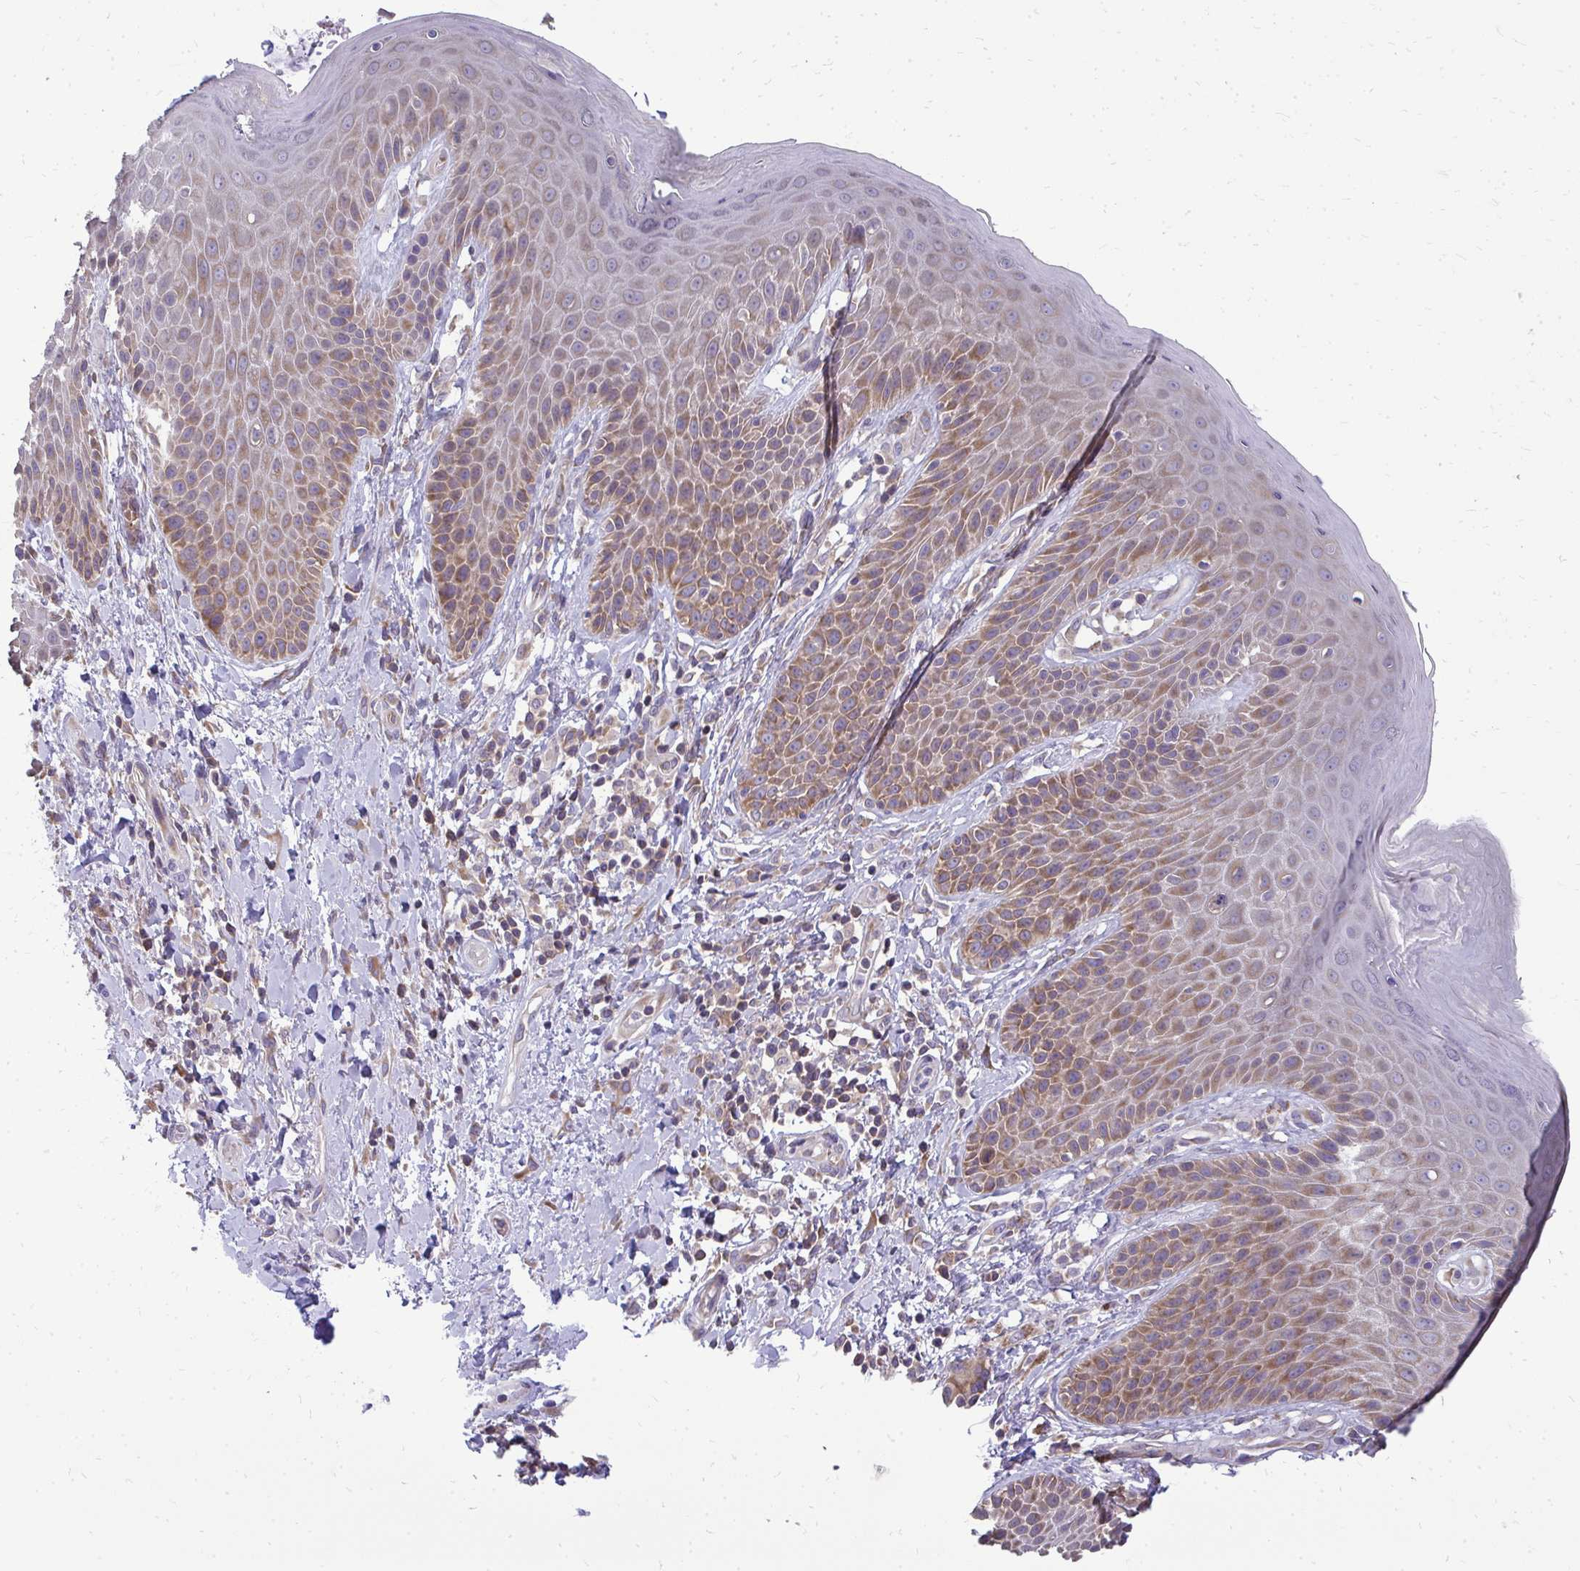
{"staining": {"intensity": "moderate", "quantity": "25%-75%", "location": "cytoplasmic/membranous"}, "tissue": "skin", "cell_type": "Epidermal cells", "image_type": "normal", "snomed": [{"axis": "morphology", "description": "Normal tissue, NOS"}, {"axis": "topography", "description": "Anal"}, {"axis": "topography", "description": "Peripheral nerve tissue"}], "caption": "Immunohistochemical staining of unremarkable skin reveals 25%-75% levels of moderate cytoplasmic/membranous protein expression in approximately 25%-75% of epidermal cells. The protein is shown in brown color, while the nuclei are stained blue.", "gene": "RPLP2", "patient": {"sex": "male", "age": 51}}